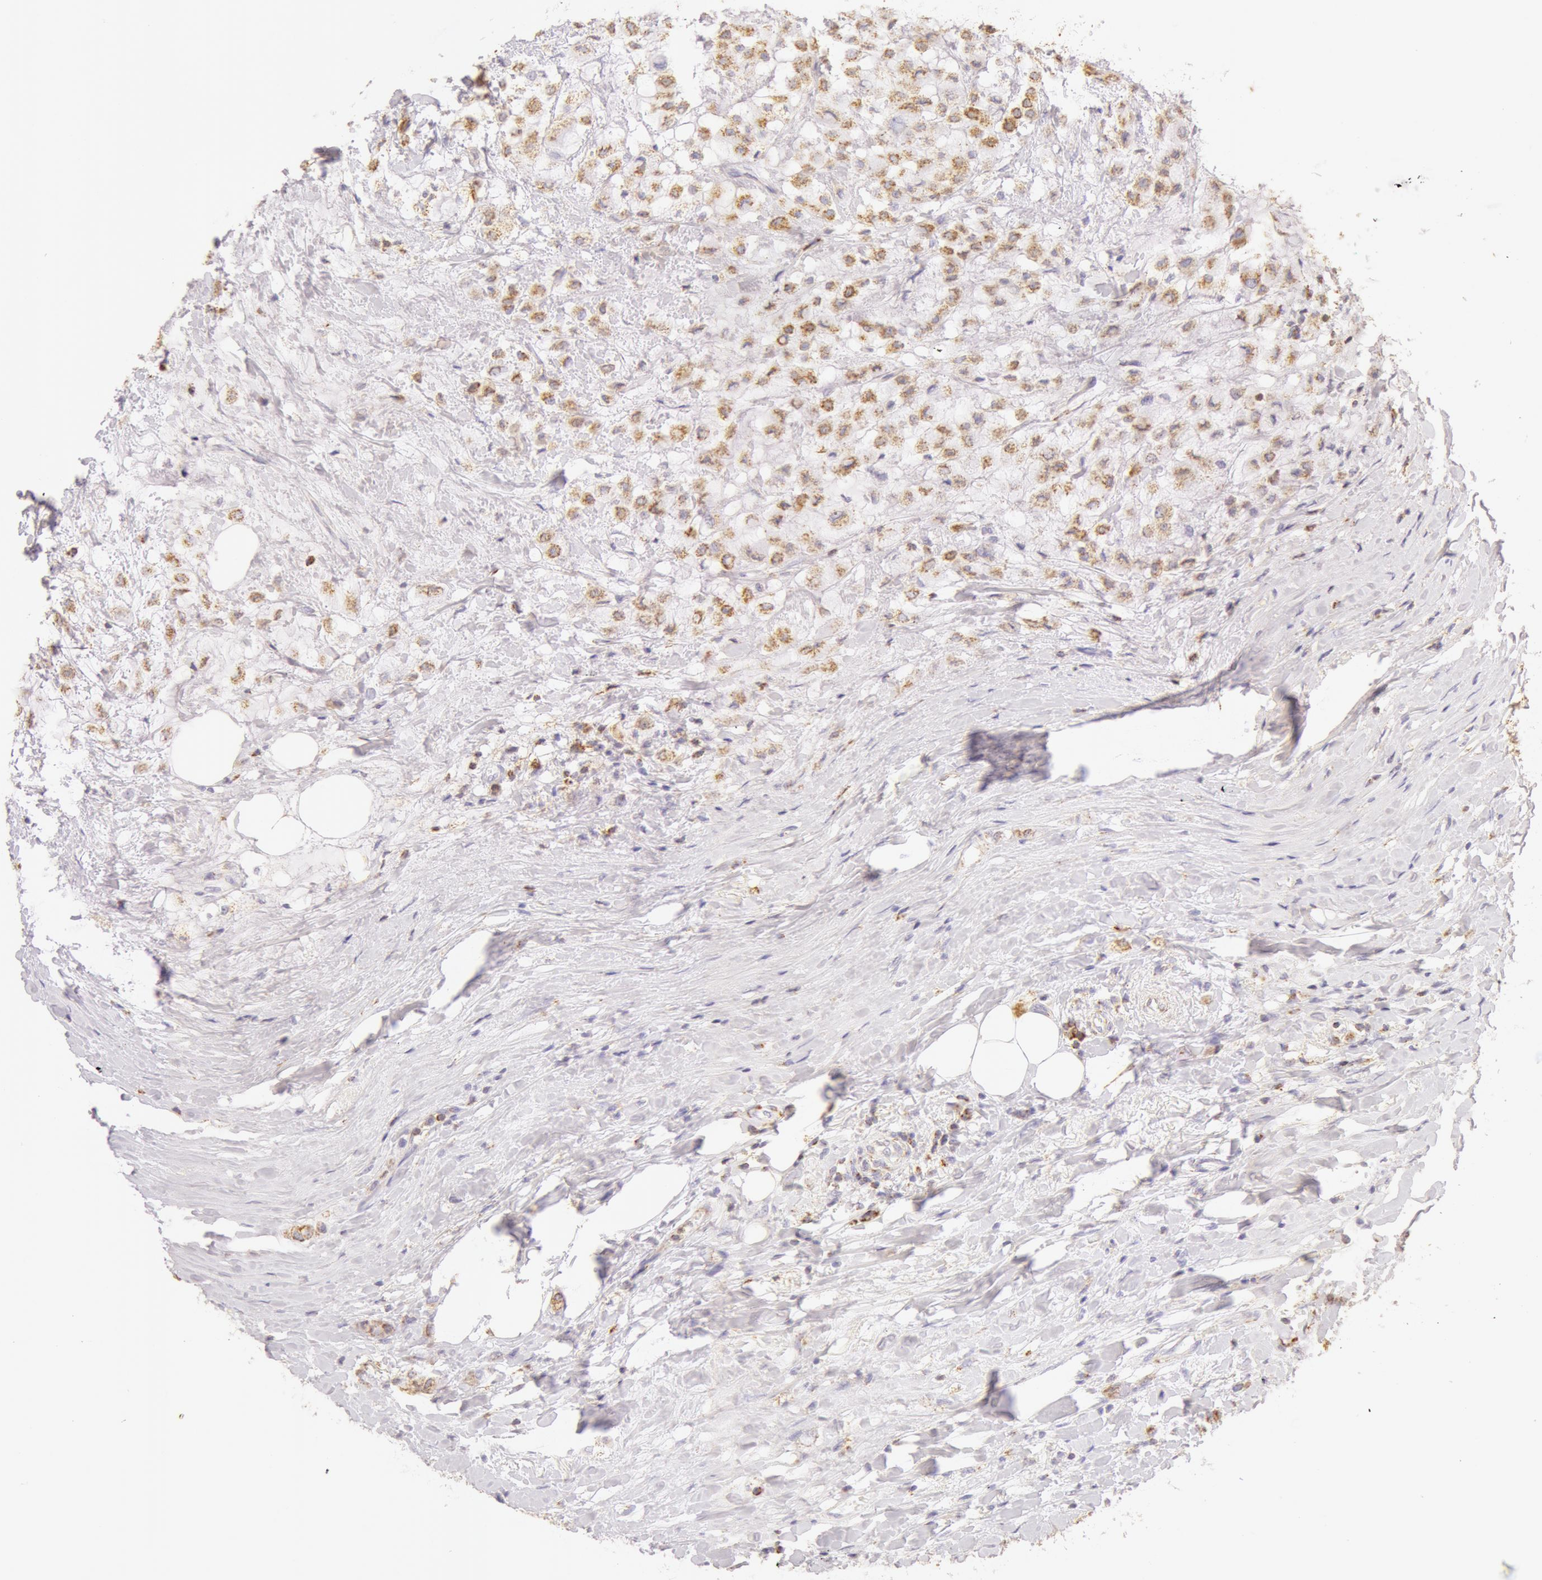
{"staining": {"intensity": "moderate", "quantity": "25%-75%", "location": "cytoplasmic/membranous"}, "tissue": "breast cancer", "cell_type": "Tumor cells", "image_type": "cancer", "snomed": [{"axis": "morphology", "description": "Lobular carcinoma"}, {"axis": "topography", "description": "Breast"}], "caption": "About 25%-75% of tumor cells in breast cancer show moderate cytoplasmic/membranous protein expression as visualized by brown immunohistochemical staining.", "gene": "ATP5F1B", "patient": {"sex": "female", "age": 85}}